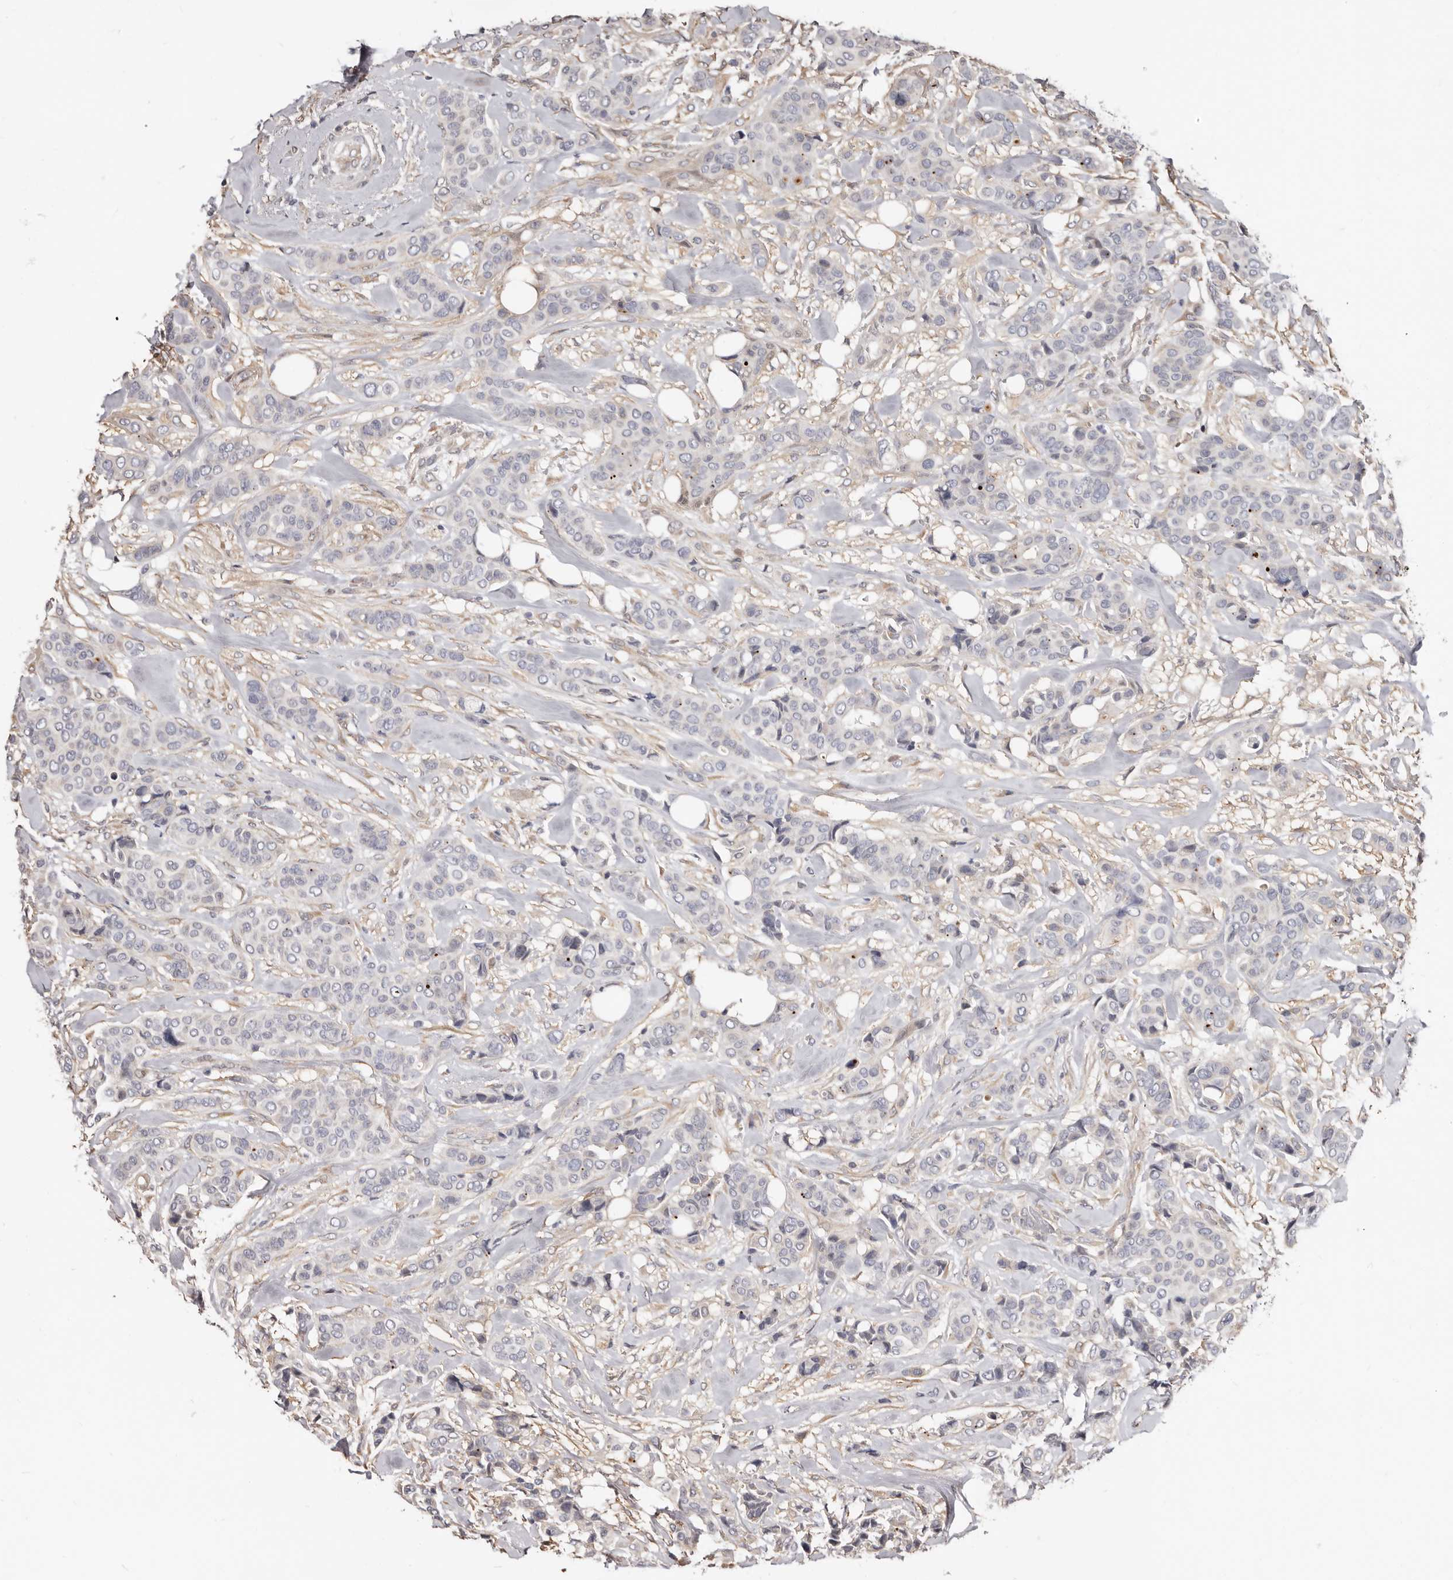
{"staining": {"intensity": "negative", "quantity": "none", "location": "none"}, "tissue": "breast cancer", "cell_type": "Tumor cells", "image_type": "cancer", "snomed": [{"axis": "morphology", "description": "Lobular carcinoma"}, {"axis": "topography", "description": "Breast"}], "caption": "Breast lobular carcinoma was stained to show a protein in brown. There is no significant positivity in tumor cells.", "gene": "KHDRBS2", "patient": {"sex": "female", "age": 51}}